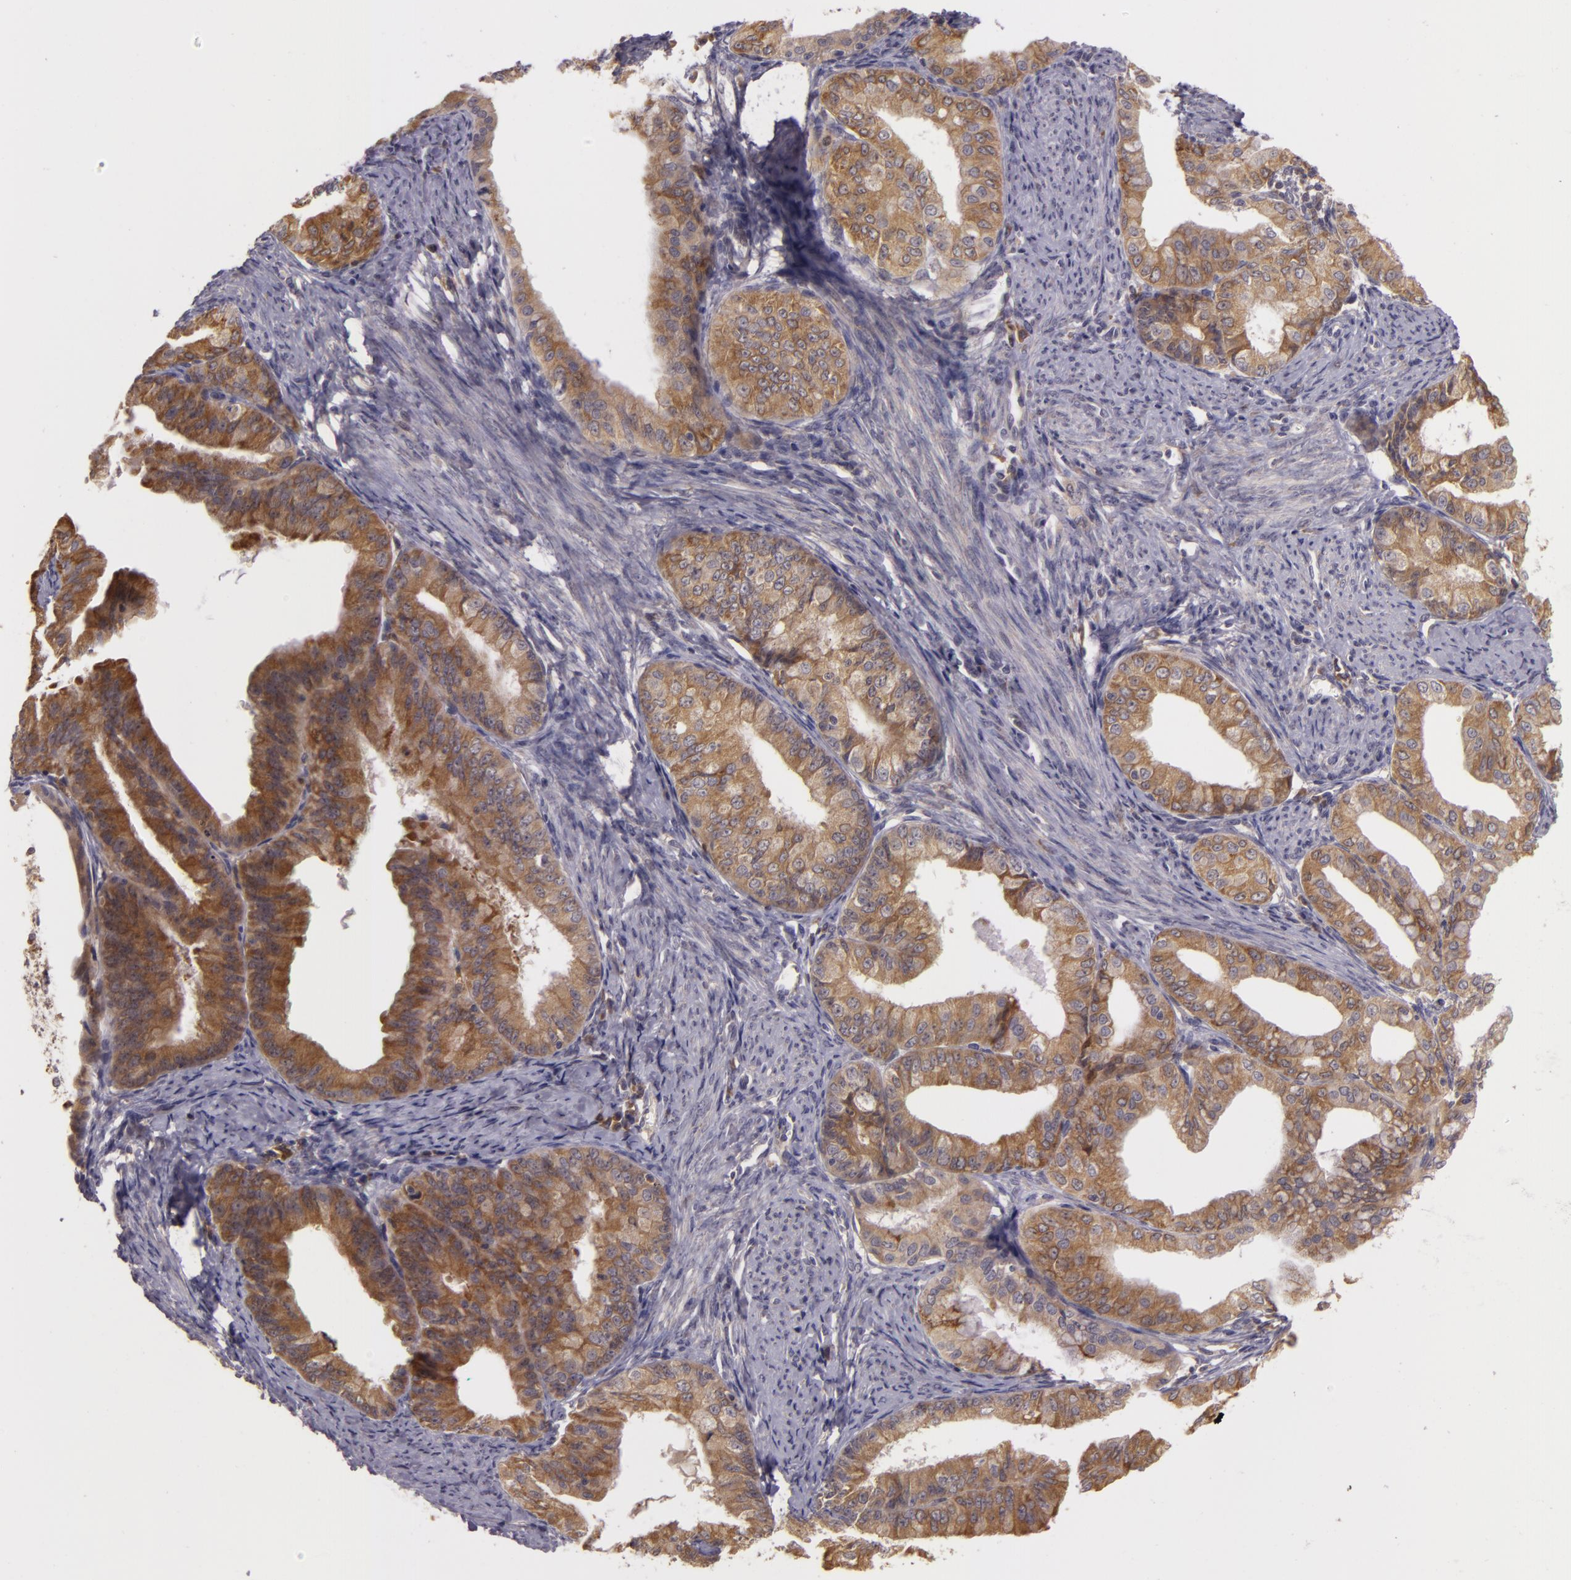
{"staining": {"intensity": "moderate", "quantity": ">75%", "location": "cytoplasmic/membranous"}, "tissue": "endometrial cancer", "cell_type": "Tumor cells", "image_type": "cancer", "snomed": [{"axis": "morphology", "description": "Adenocarcinoma, NOS"}, {"axis": "topography", "description": "Endometrium"}], "caption": "IHC histopathology image of neoplastic tissue: endometrial cancer (adenocarcinoma) stained using IHC reveals medium levels of moderate protein expression localized specifically in the cytoplasmic/membranous of tumor cells, appearing as a cytoplasmic/membranous brown color.", "gene": "PPP1R3F", "patient": {"sex": "female", "age": 76}}